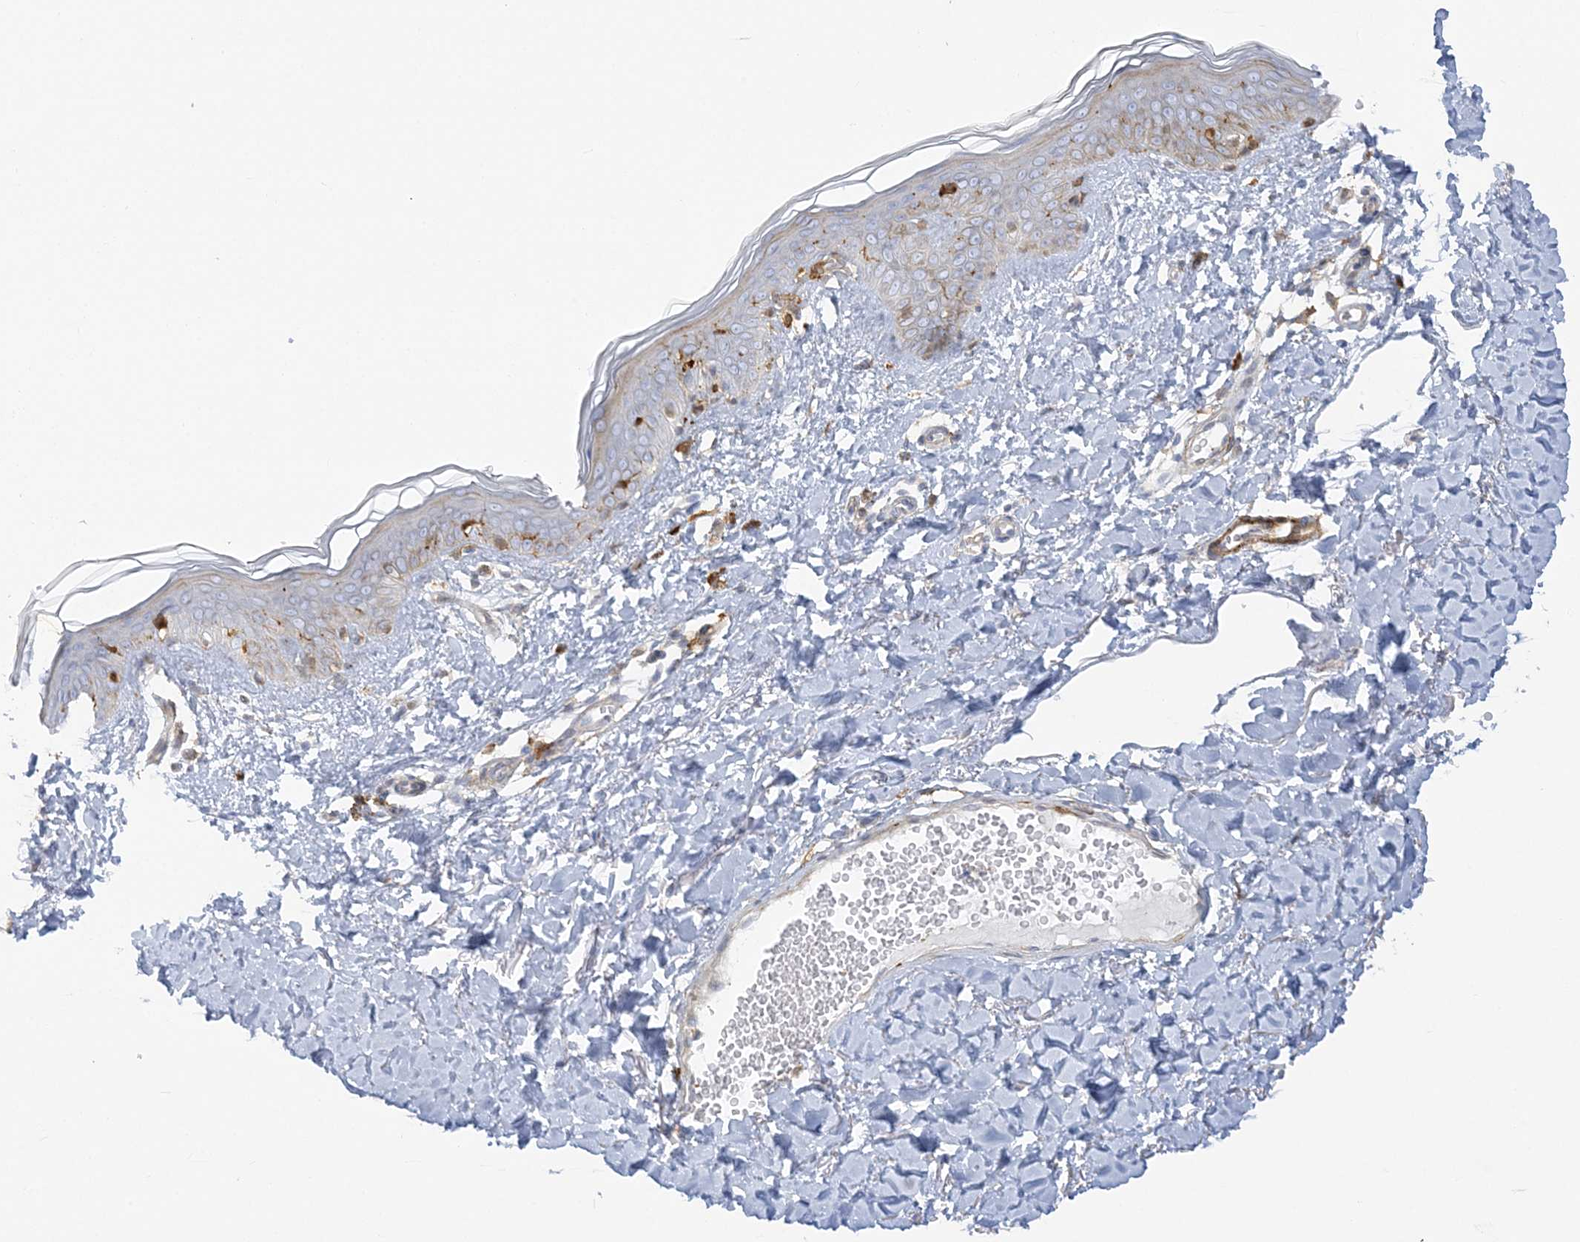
{"staining": {"intensity": "moderate", "quantity": "25%-75%", "location": "cytoplasmic/membranous"}, "tissue": "skin", "cell_type": "Fibroblasts", "image_type": "normal", "snomed": [{"axis": "morphology", "description": "Normal tissue, NOS"}, {"axis": "topography", "description": "Skin"}], "caption": "Human skin stained with a brown dye reveals moderate cytoplasmic/membranous positive positivity in about 25%-75% of fibroblasts.", "gene": "ICMT", "patient": {"sex": "female", "age": 46}}